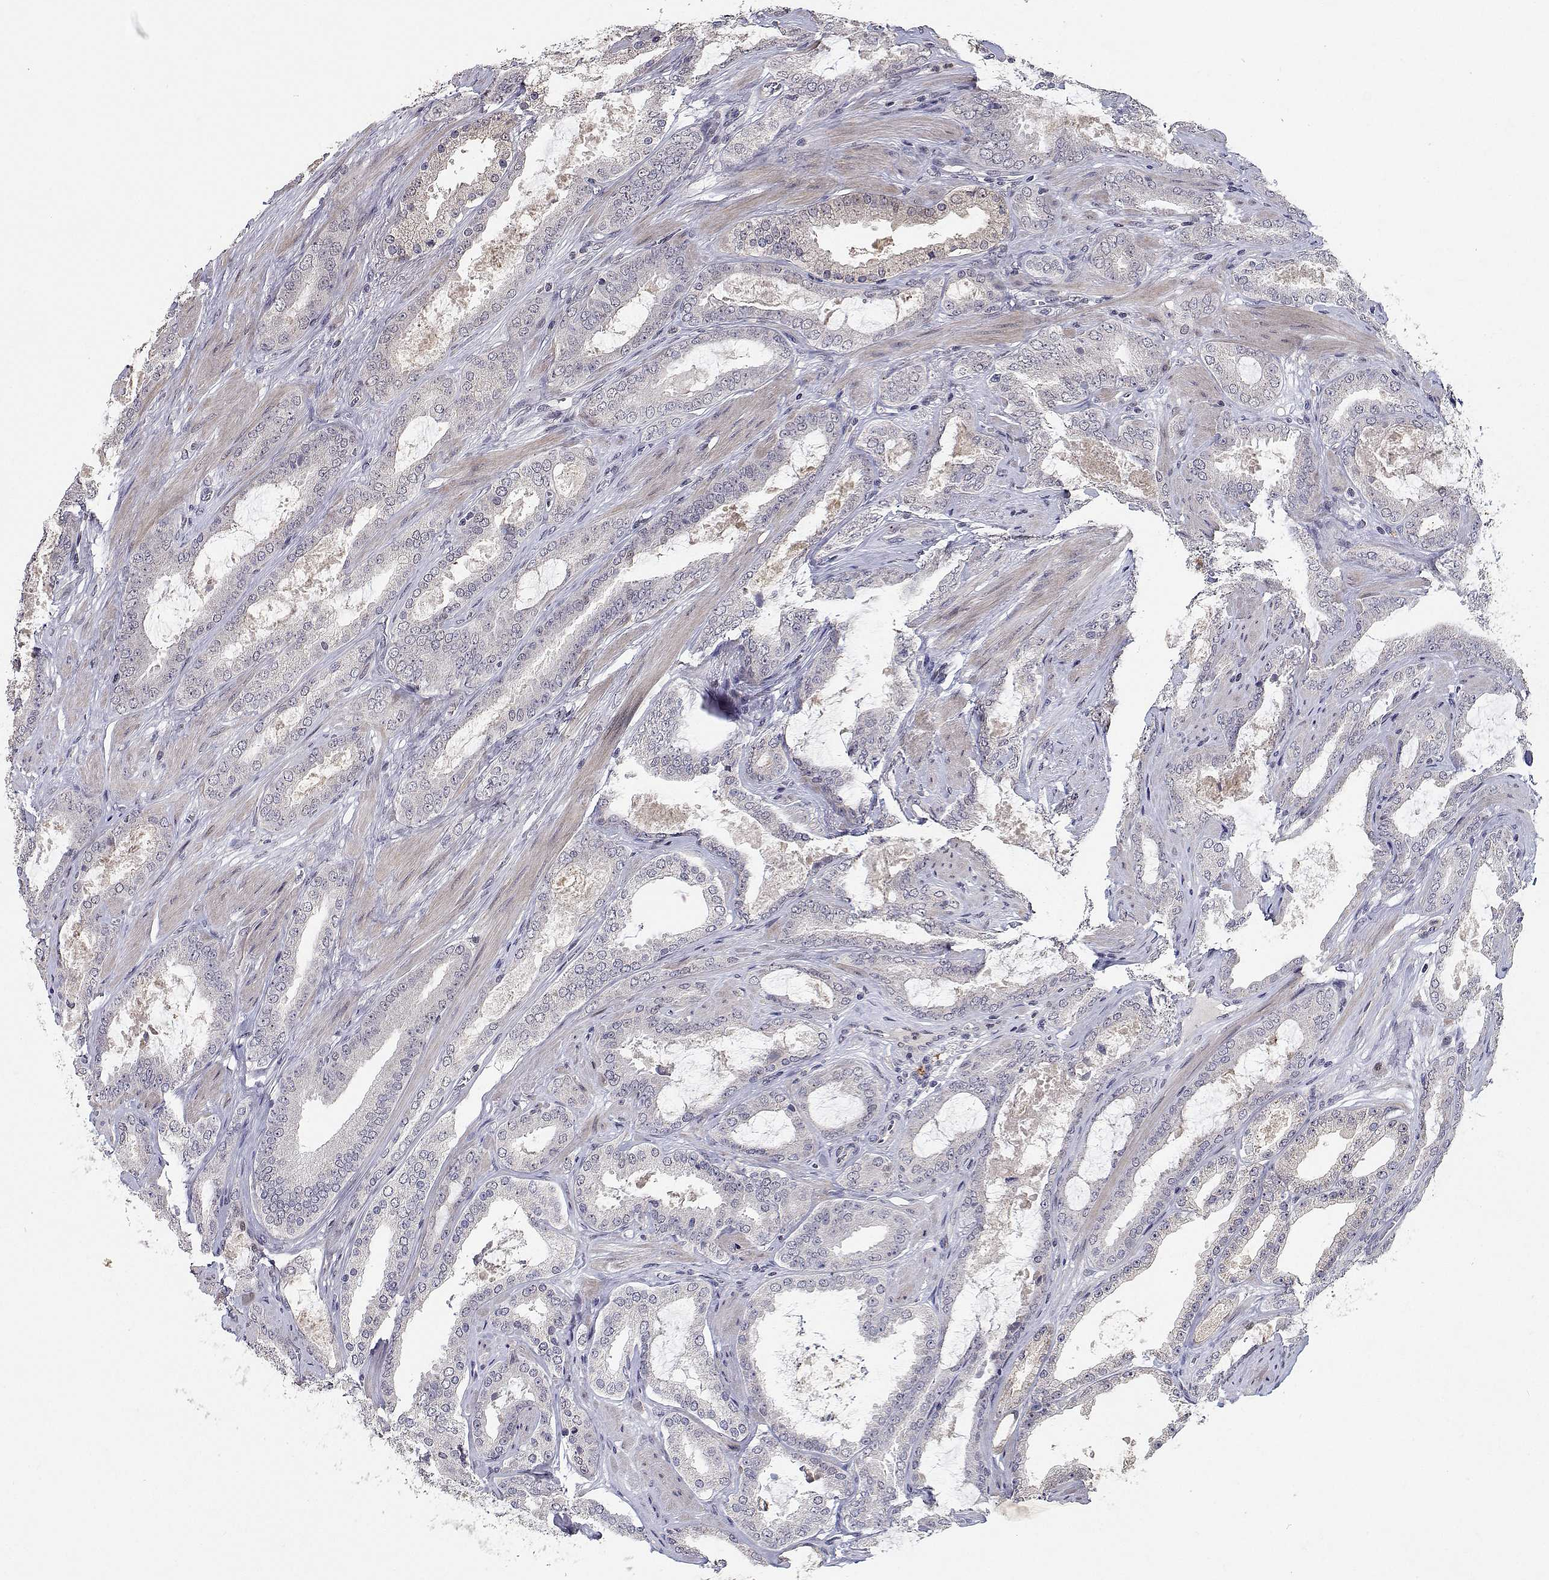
{"staining": {"intensity": "negative", "quantity": "none", "location": "none"}, "tissue": "prostate cancer", "cell_type": "Tumor cells", "image_type": "cancer", "snomed": [{"axis": "morphology", "description": "Adenocarcinoma, High grade"}, {"axis": "topography", "description": "Prostate"}], "caption": "Micrograph shows no significant protein expression in tumor cells of prostate cancer (adenocarcinoma (high-grade)).", "gene": "RBPJL", "patient": {"sex": "male", "age": 63}}